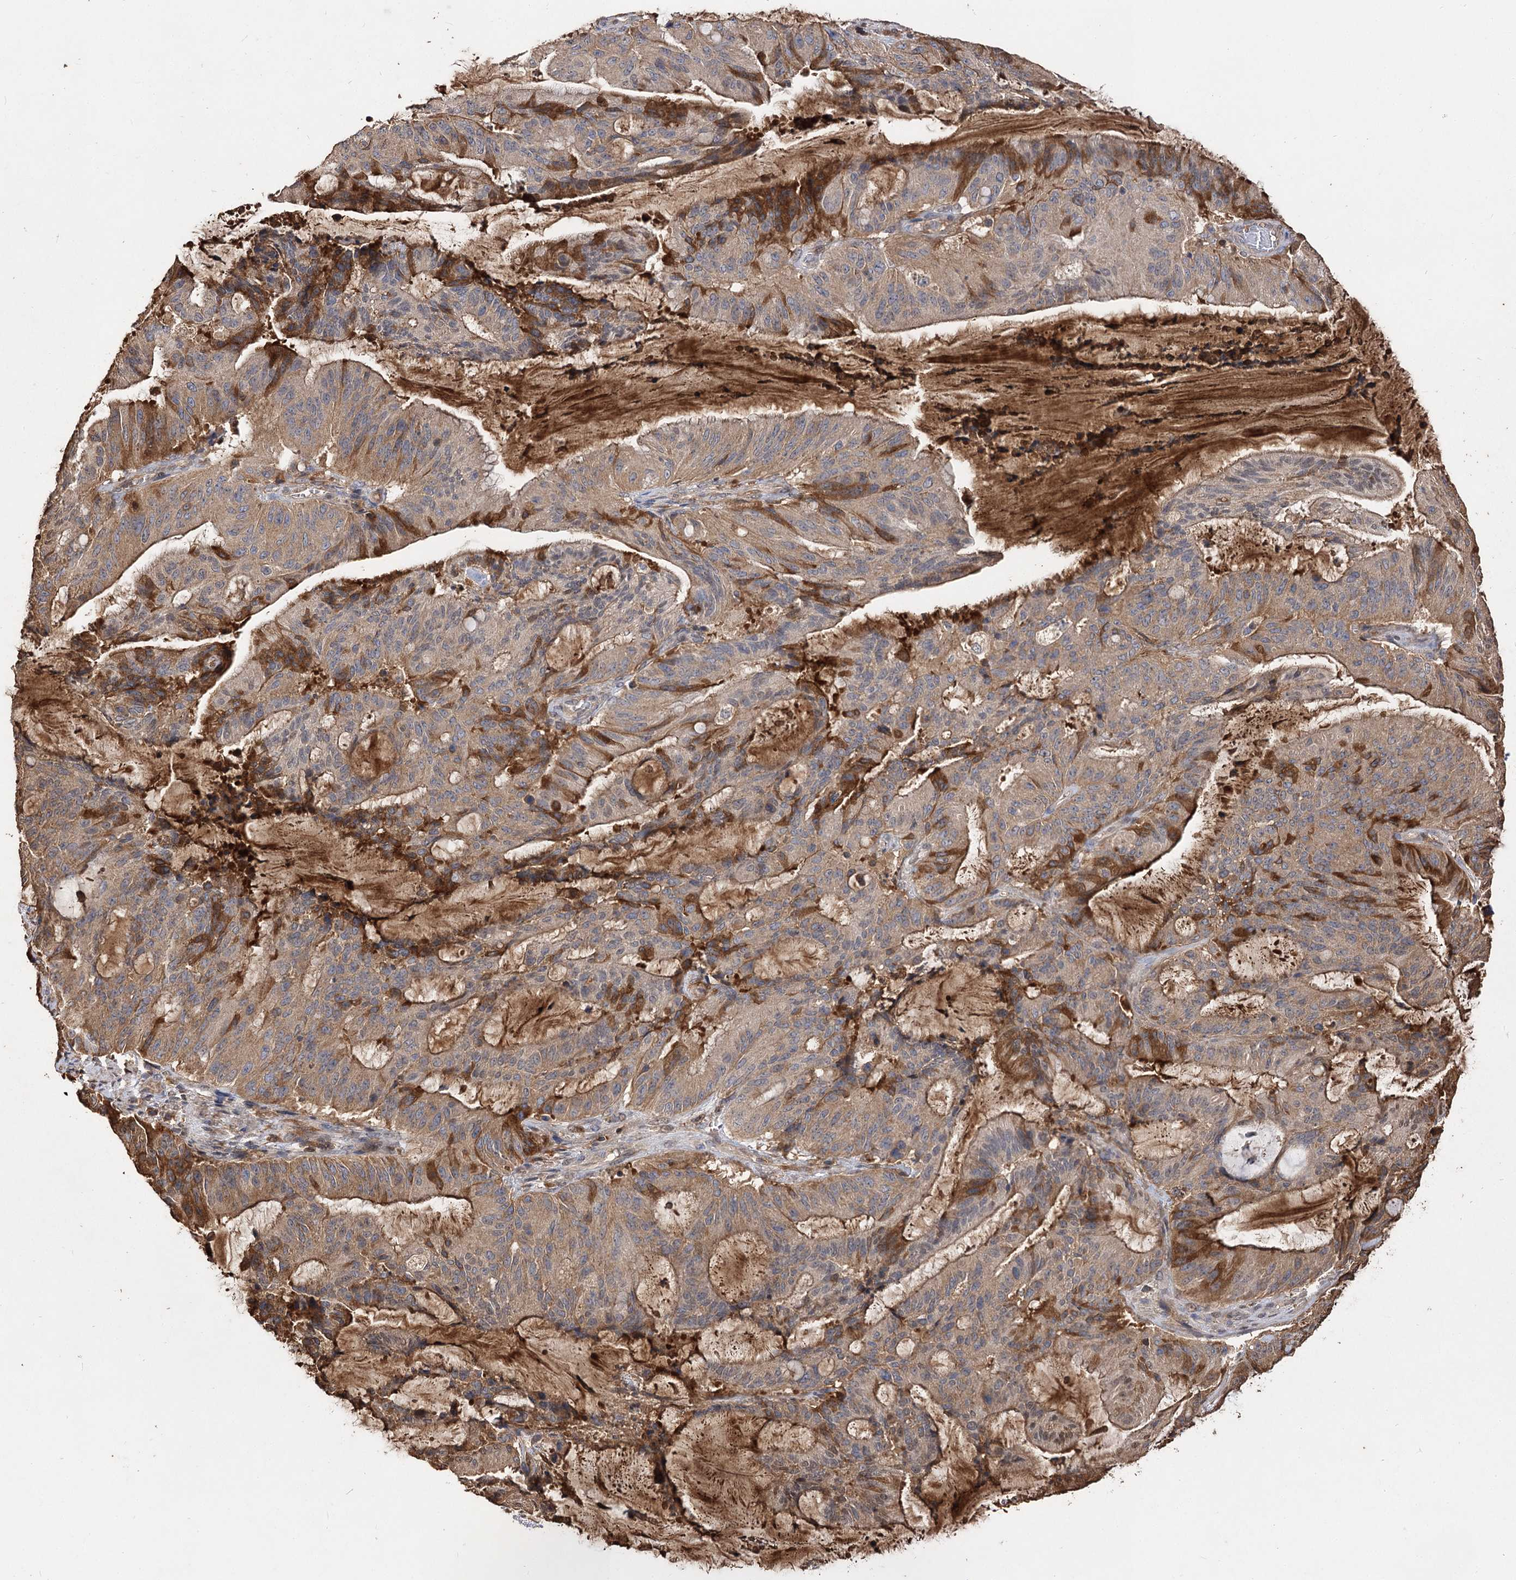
{"staining": {"intensity": "moderate", "quantity": ">75%", "location": "cytoplasmic/membranous"}, "tissue": "liver cancer", "cell_type": "Tumor cells", "image_type": "cancer", "snomed": [{"axis": "morphology", "description": "Normal tissue, NOS"}, {"axis": "morphology", "description": "Cholangiocarcinoma"}, {"axis": "topography", "description": "Liver"}, {"axis": "topography", "description": "Peripheral nerve tissue"}], "caption": "Liver cancer (cholangiocarcinoma) was stained to show a protein in brown. There is medium levels of moderate cytoplasmic/membranous positivity in approximately >75% of tumor cells.", "gene": "ARL13A", "patient": {"sex": "female", "age": 73}}